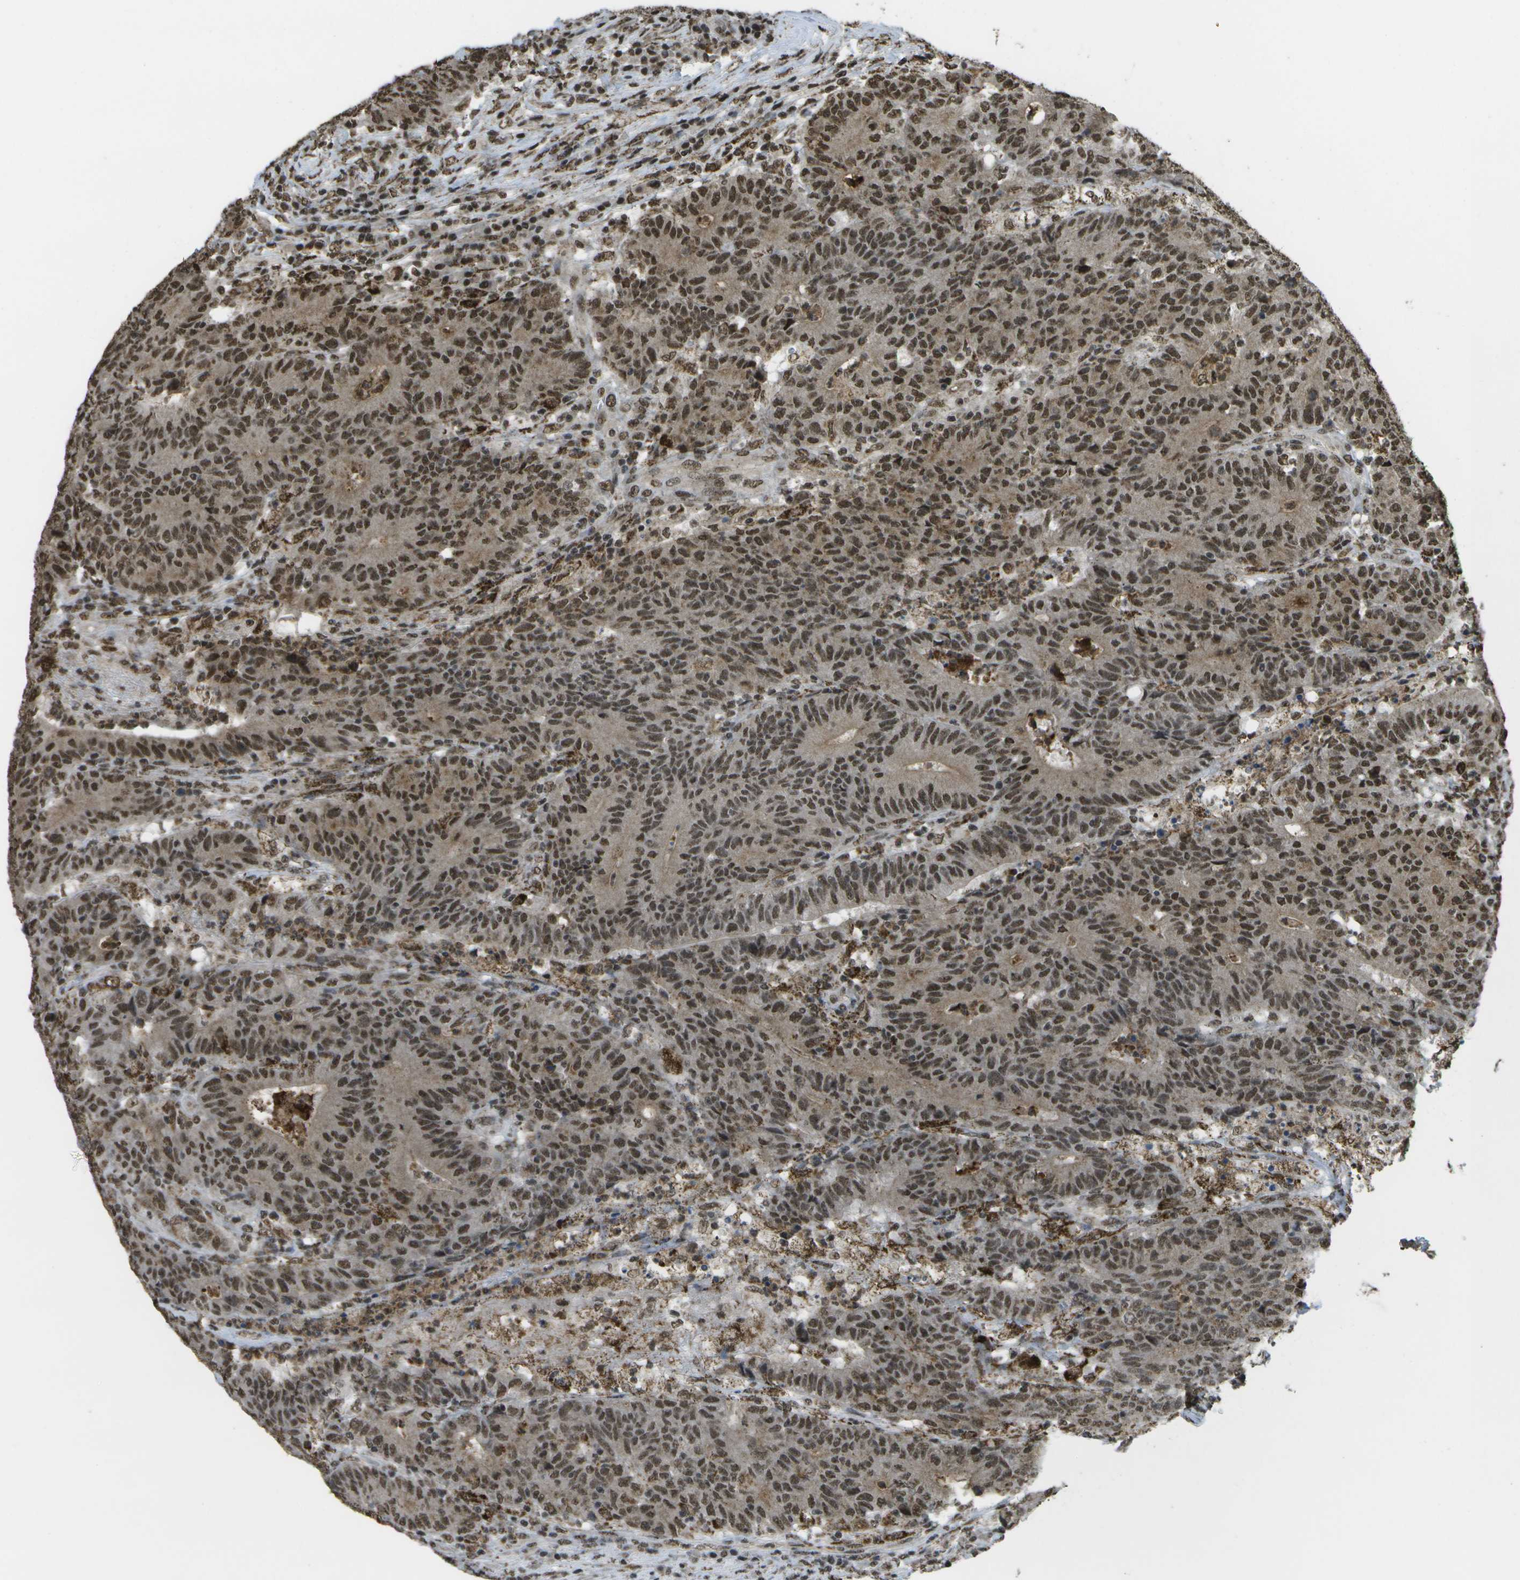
{"staining": {"intensity": "strong", "quantity": ">75%", "location": "nuclear"}, "tissue": "colorectal cancer", "cell_type": "Tumor cells", "image_type": "cancer", "snomed": [{"axis": "morphology", "description": "Normal tissue, NOS"}, {"axis": "morphology", "description": "Adenocarcinoma, NOS"}, {"axis": "topography", "description": "Colon"}], "caption": "Immunohistochemistry of colorectal cancer (adenocarcinoma) shows high levels of strong nuclear staining in approximately >75% of tumor cells.", "gene": "SPEN", "patient": {"sex": "female", "age": 75}}